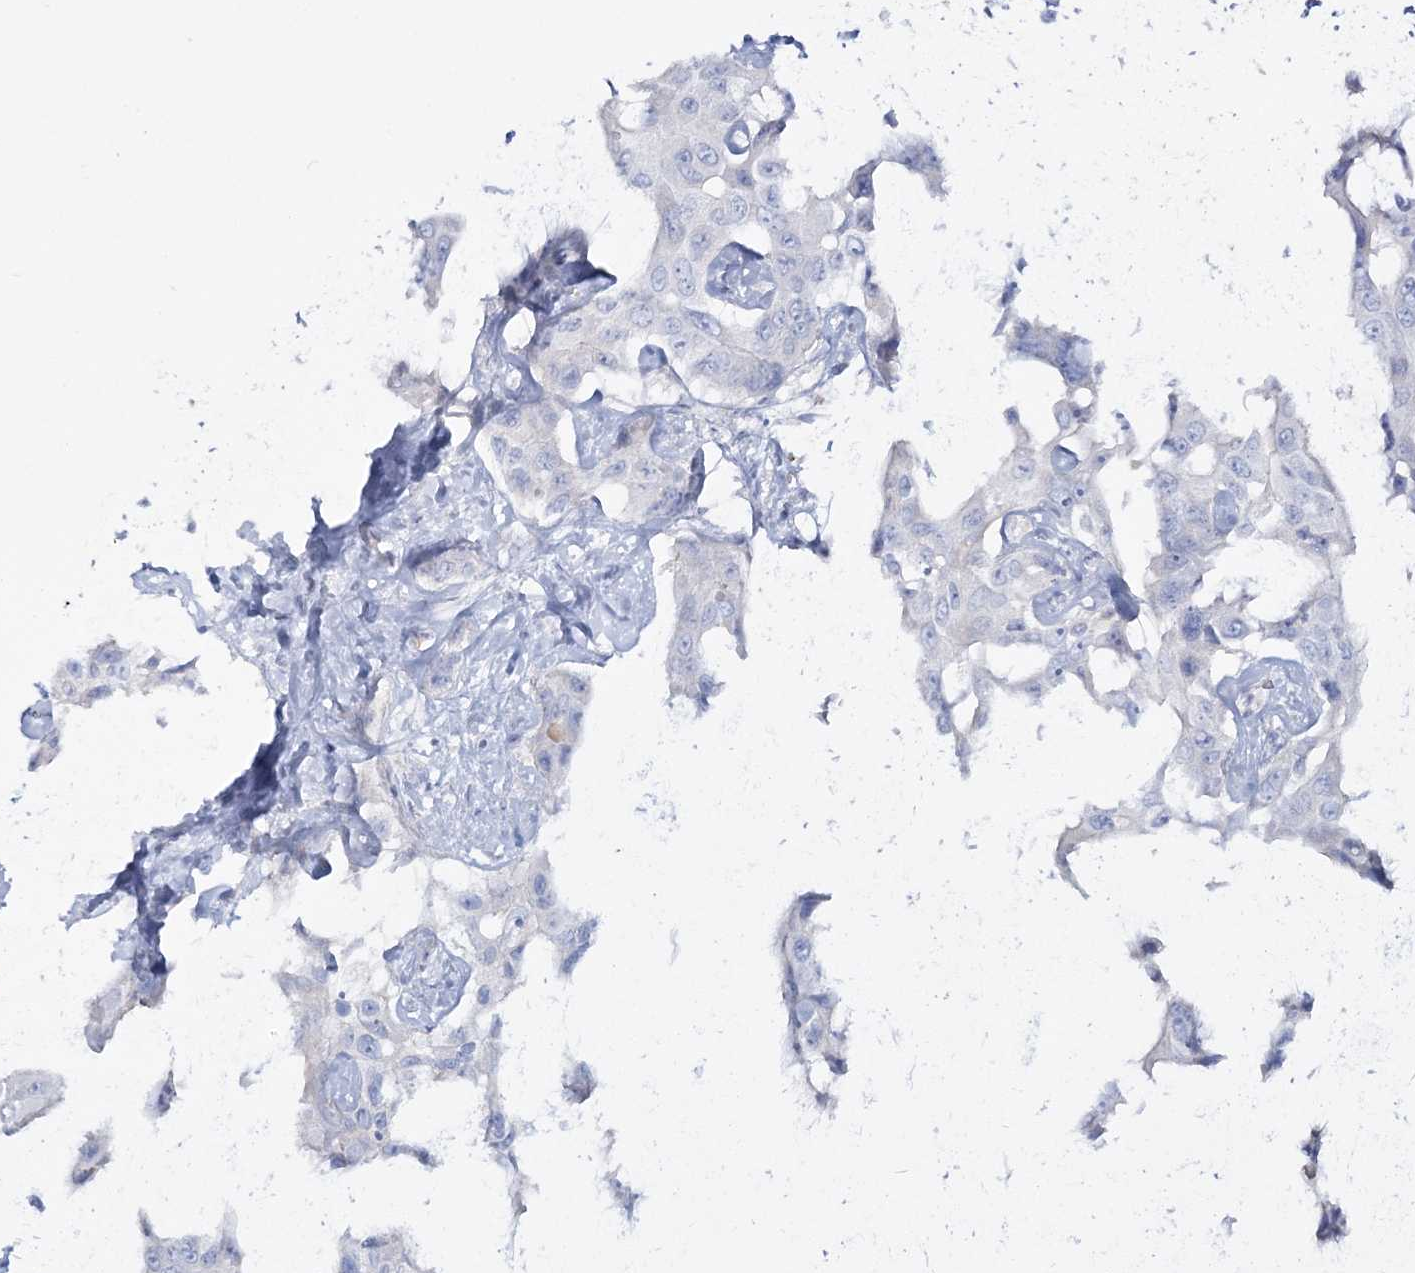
{"staining": {"intensity": "negative", "quantity": "none", "location": "none"}, "tissue": "liver cancer", "cell_type": "Tumor cells", "image_type": "cancer", "snomed": [{"axis": "morphology", "description": "Cholangiocarcinoma"}, {"axis": "topography", "description": "Liver"}], "caption": "IHC histopathology image of liver cholangiocarcinoma stained for a protein (brown), which exhibits no staining in tumor cells.", "gene": "WDSUB1", "patient": {"sex": "male", "age": 59}}